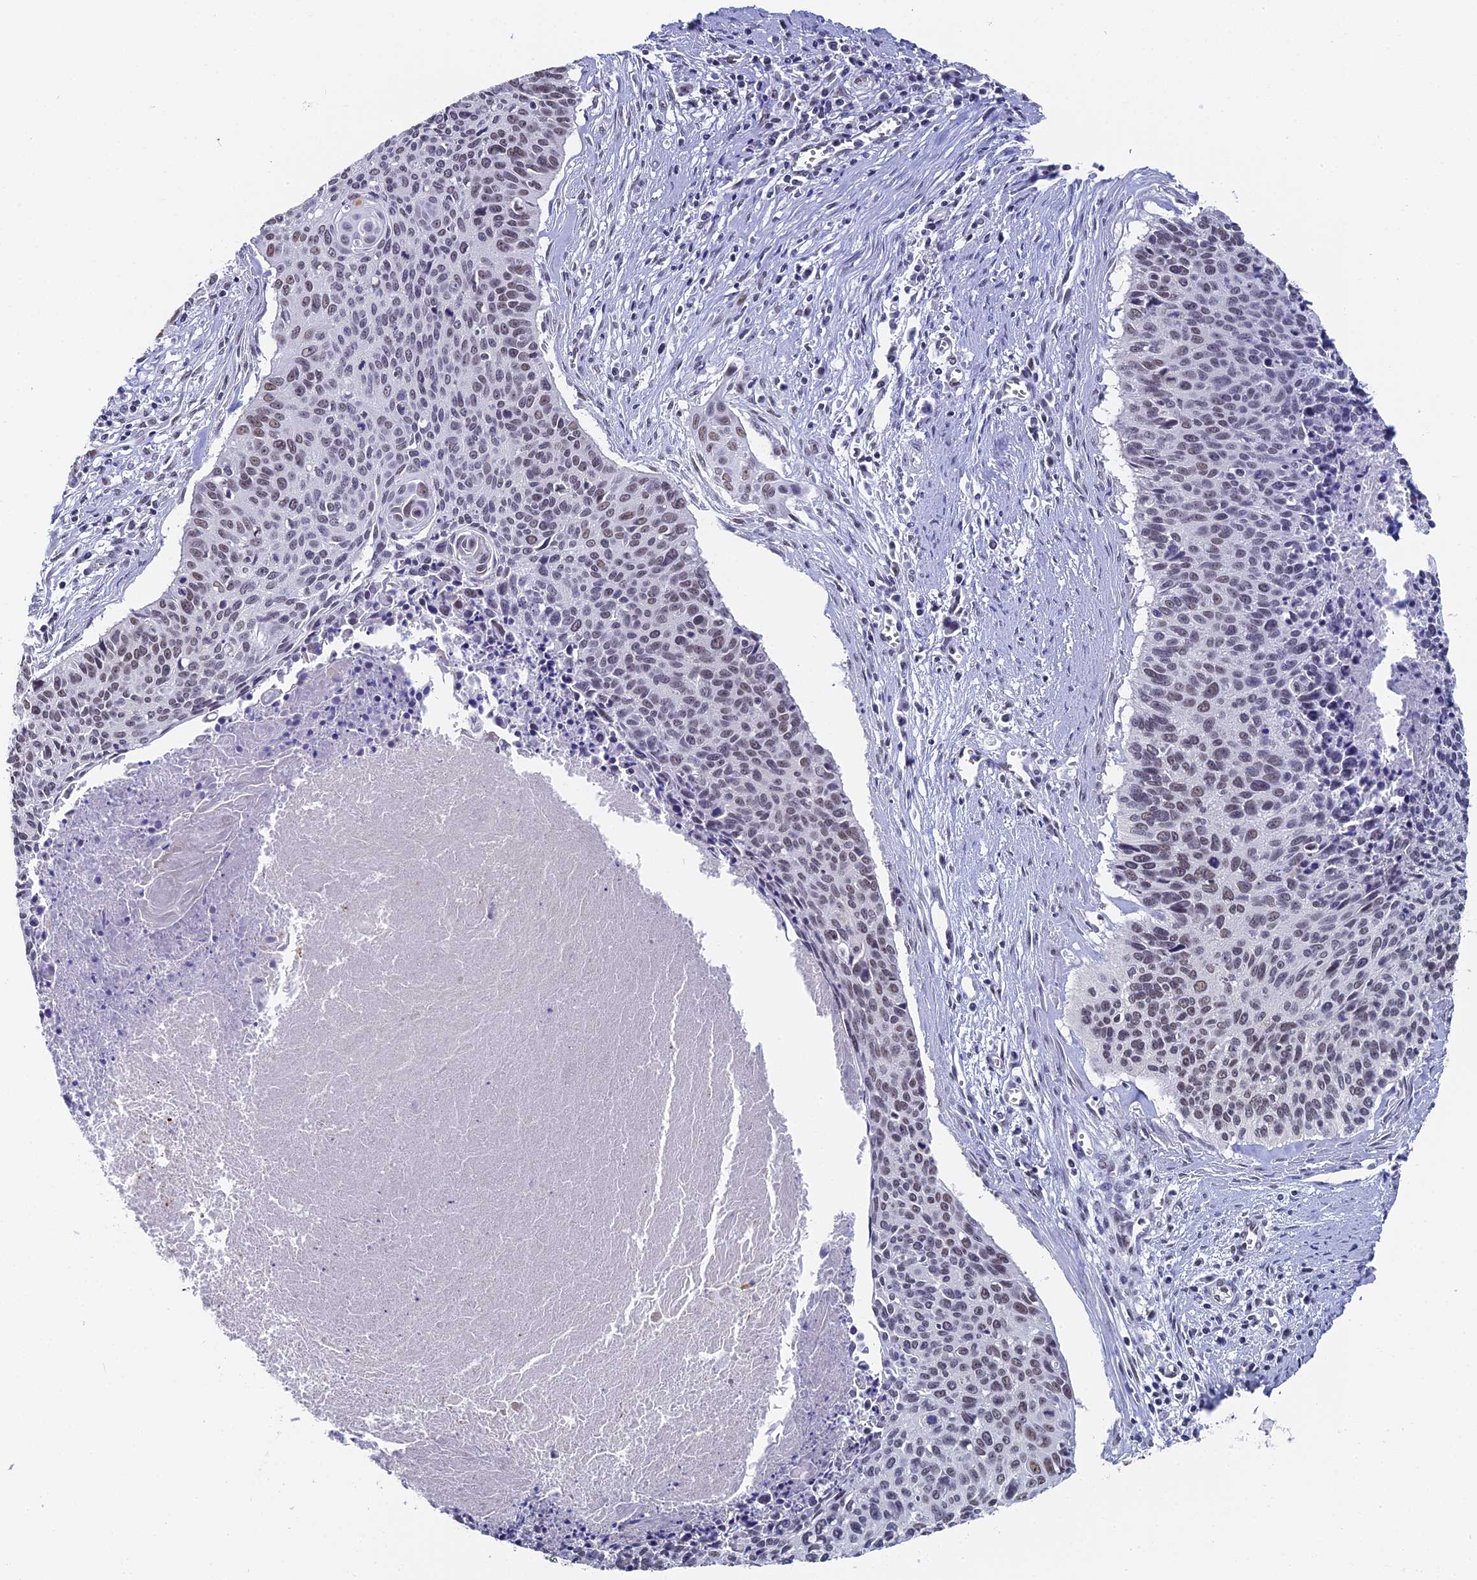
{"staining": {"intensity": "moderate", "quantity": "25%-75%", "location": "nuclear"}, "tissue": "cervical cancer", "cell_type": "Tumor cells", "image_type": "cancer", "snomed": [{"axis": "morphology", "description": "Squamous cell carcinoma, NOS"}, {"axis": "topography", "description": "Cervix"}], "caption": "Cervical cancer (squamous cell carcinoma) was stained to show a protein in brown. There is medium levels of moderate nuclear staining in approximately 25%-75% of tumor cells. The staining is performed using DAB (3,3'-diaminobenzidine) brown chromogen to label protein expression. The nuclei are counter-stained blue using hematoxylin.", "gene": "CD2BP2", "patient": {"sex": "female", "age": 55}}